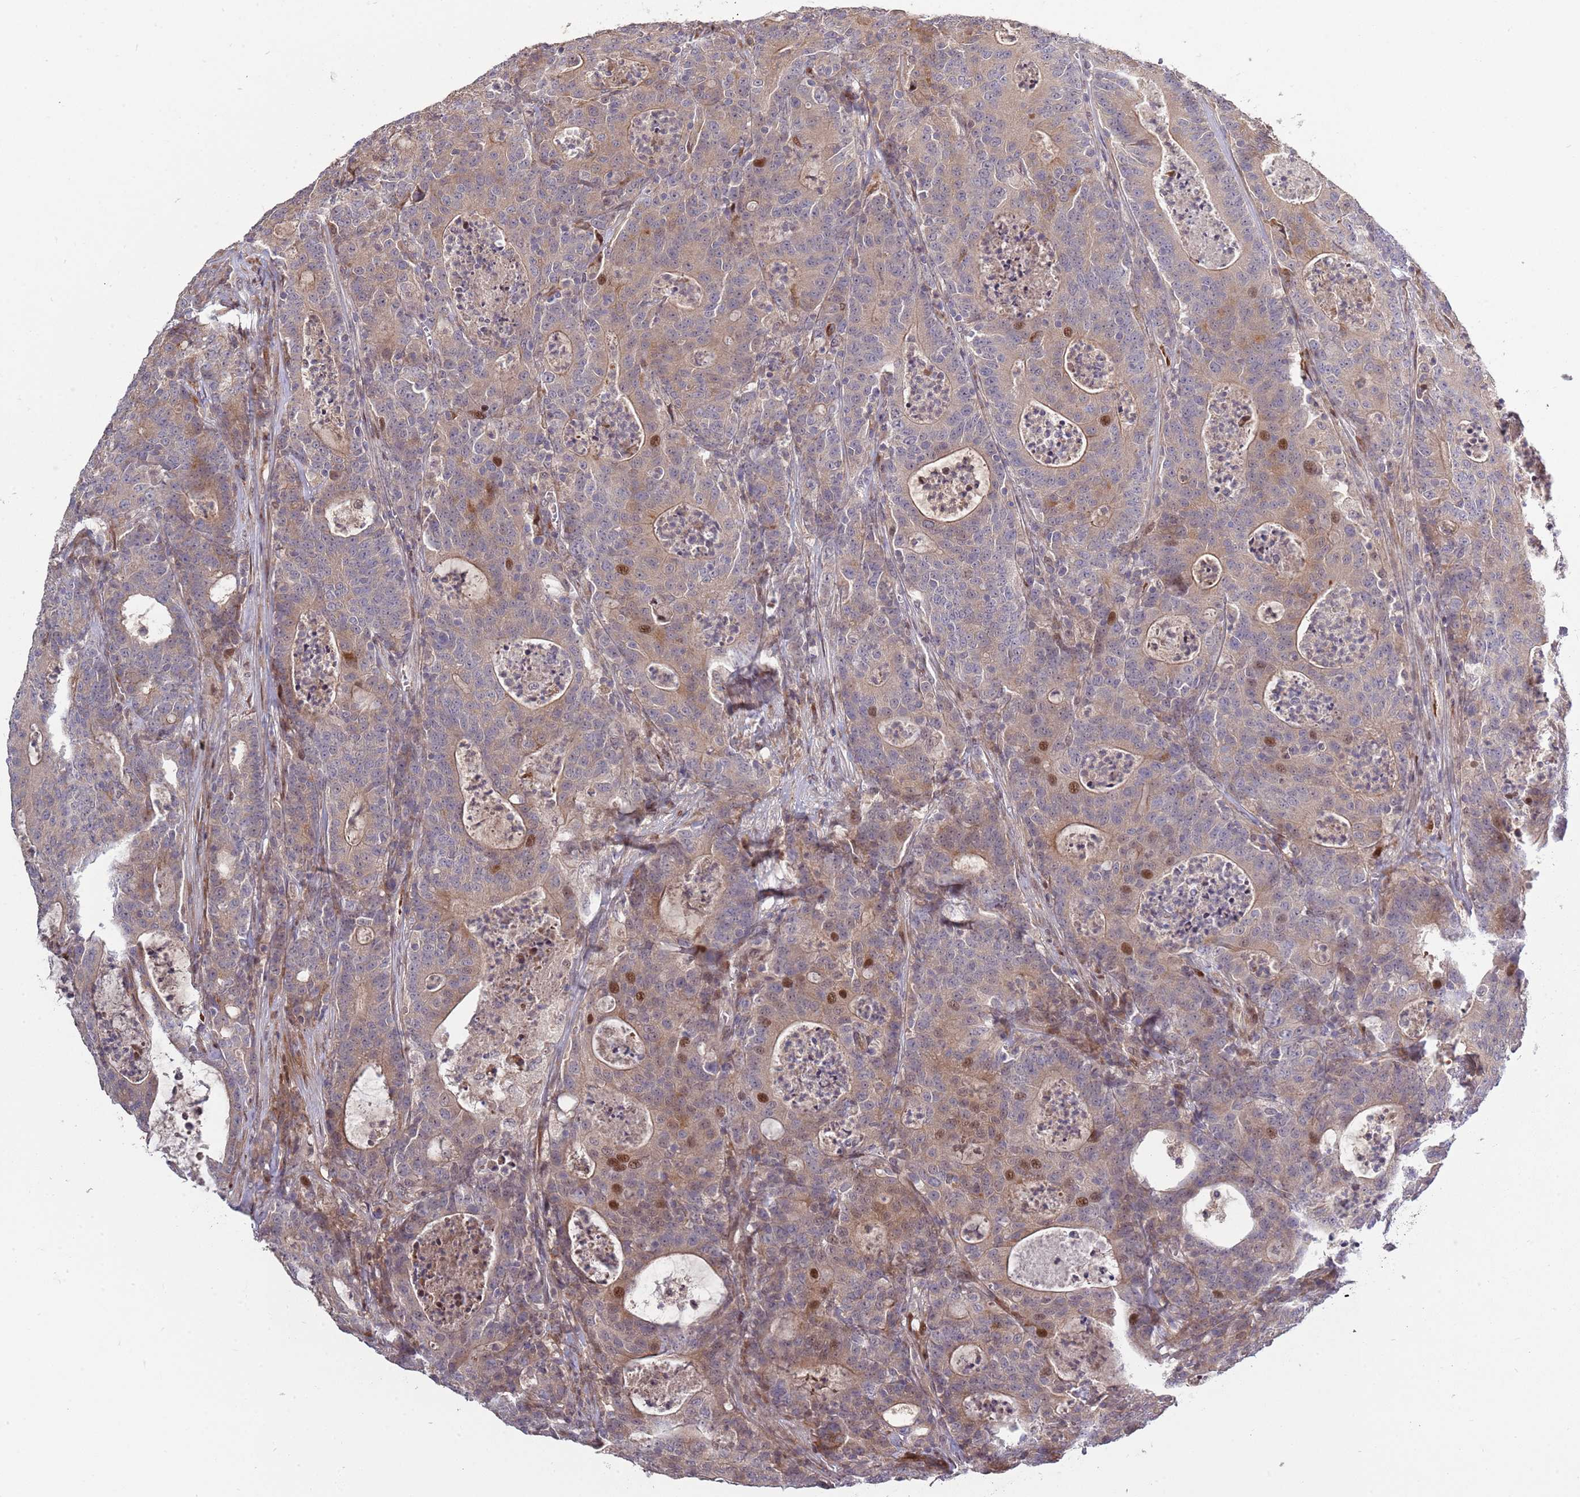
{"staining": {"intensity": "moderate", "quantity": "25%-75%", "location": "cytoplasmic/membranous,nuclear"}, "tissue": "colorectal cancer", "cell_type": "Tumor cells", "image_type": "cancer", "snomed": [{"axis": "morphology", "description": "Adenocarcinoma, NOS"}, {"axis": "topography", "description": "Colon"}], "caption": "A photomicrograph of adenocarcinoma (colorectal) stained for a protein exhibits moderate cytoplasmic/membranous and nuclear brown staining in tumor cells.", "gene": "SYNDIG1L", "patient": {"sex": "male", "age": 83}}